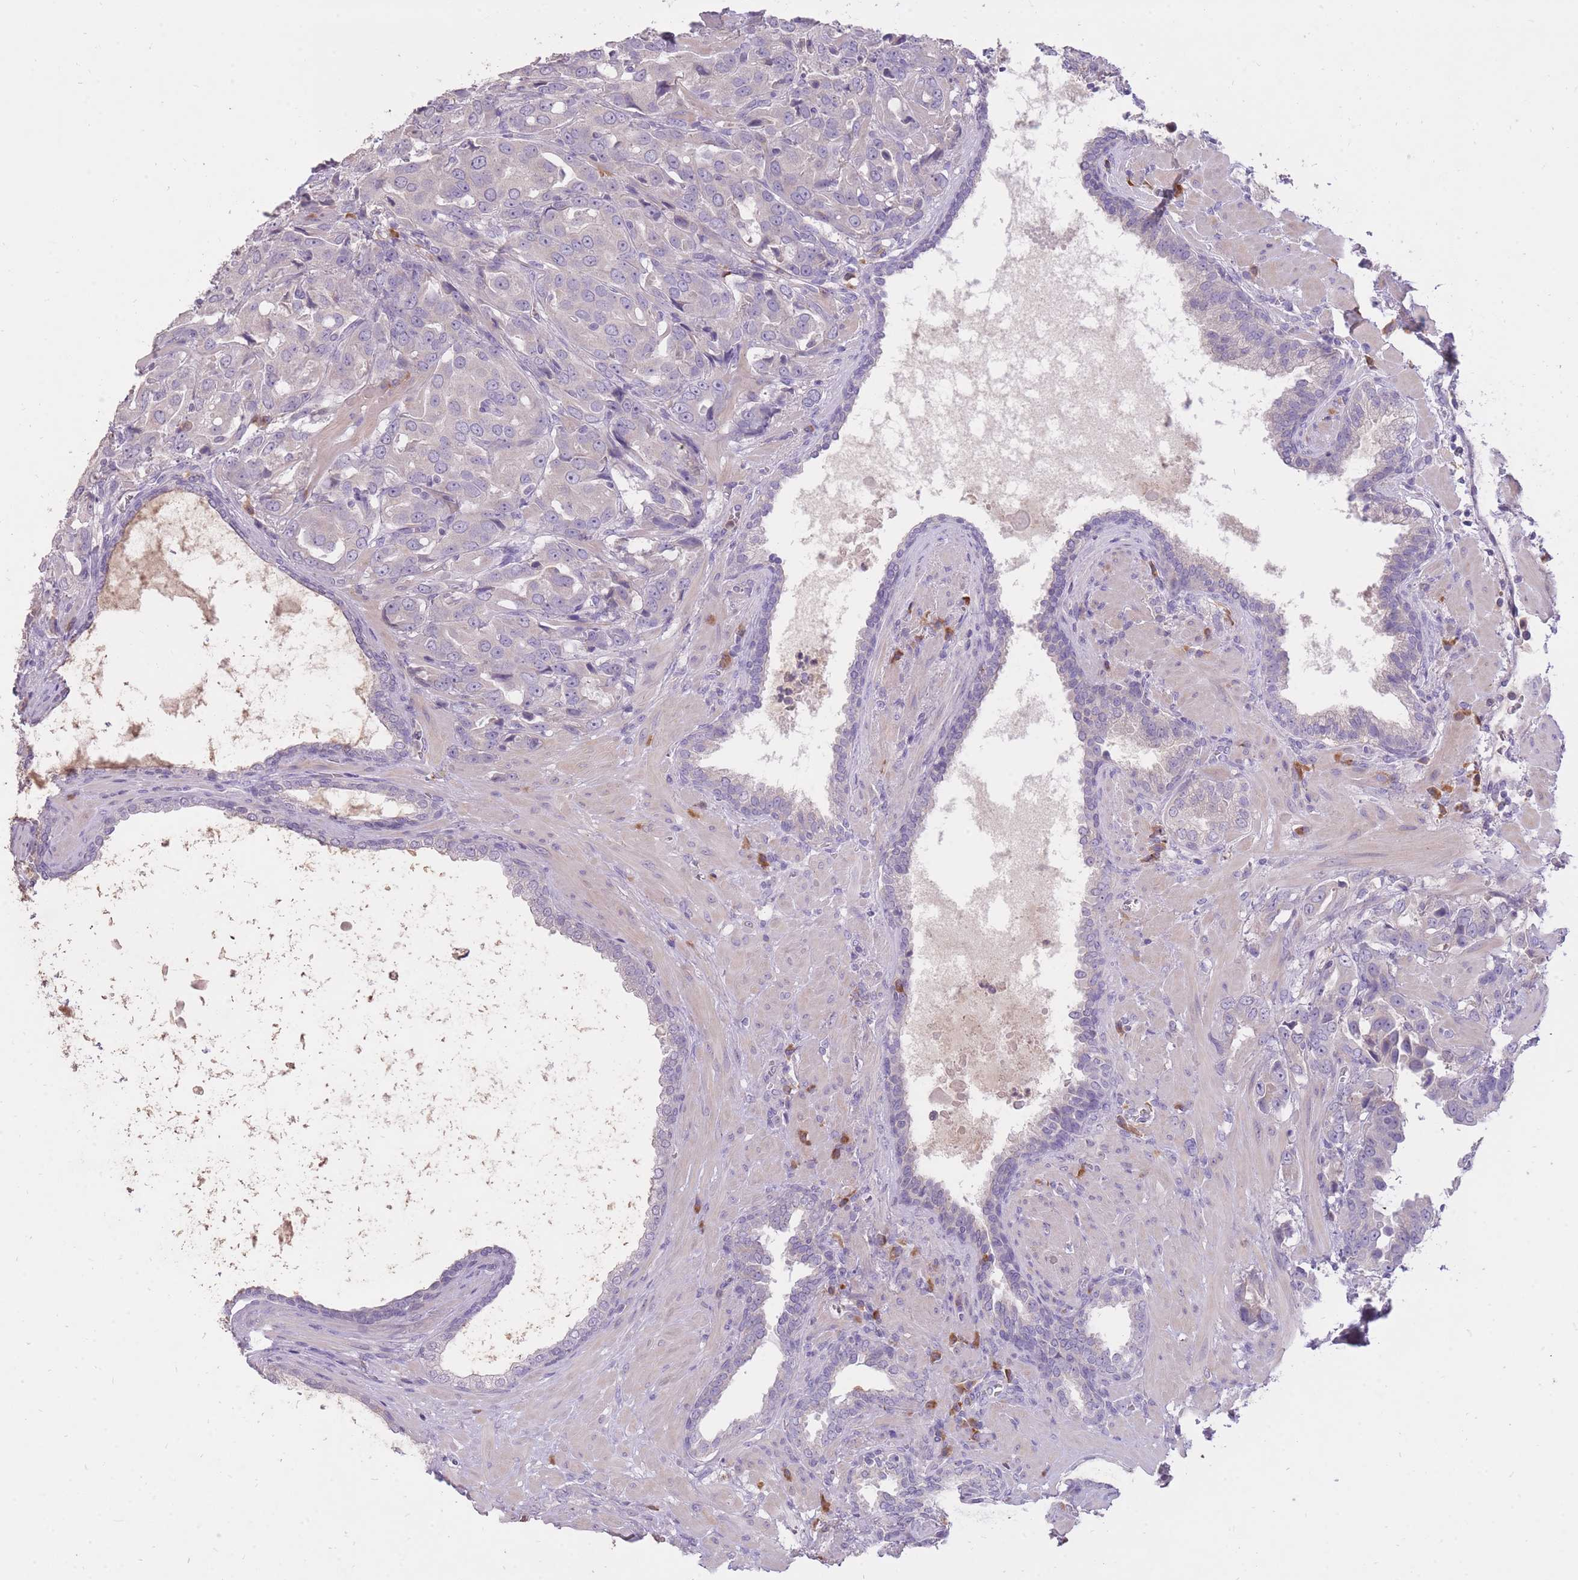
{"staining": {"intensity": "negative", "quantity": "none", "location": "none"}, "tissue": "prostate cancer", "cell_type": "Tumor cells", "image_type": "cancer", "snomed": [{"axis": "morphology", "description": "Adenocarcinoma, High grade"}, {"axis": "topography", "description": "Prostate"}], "caption": "DAB immunohistochemical staining of human high-grade adenocarcinoma (prostate) exhibits no significant expression in tumor cells.", "gene": "FRG2C", "patient": {"sex": "male", "age": 68}}